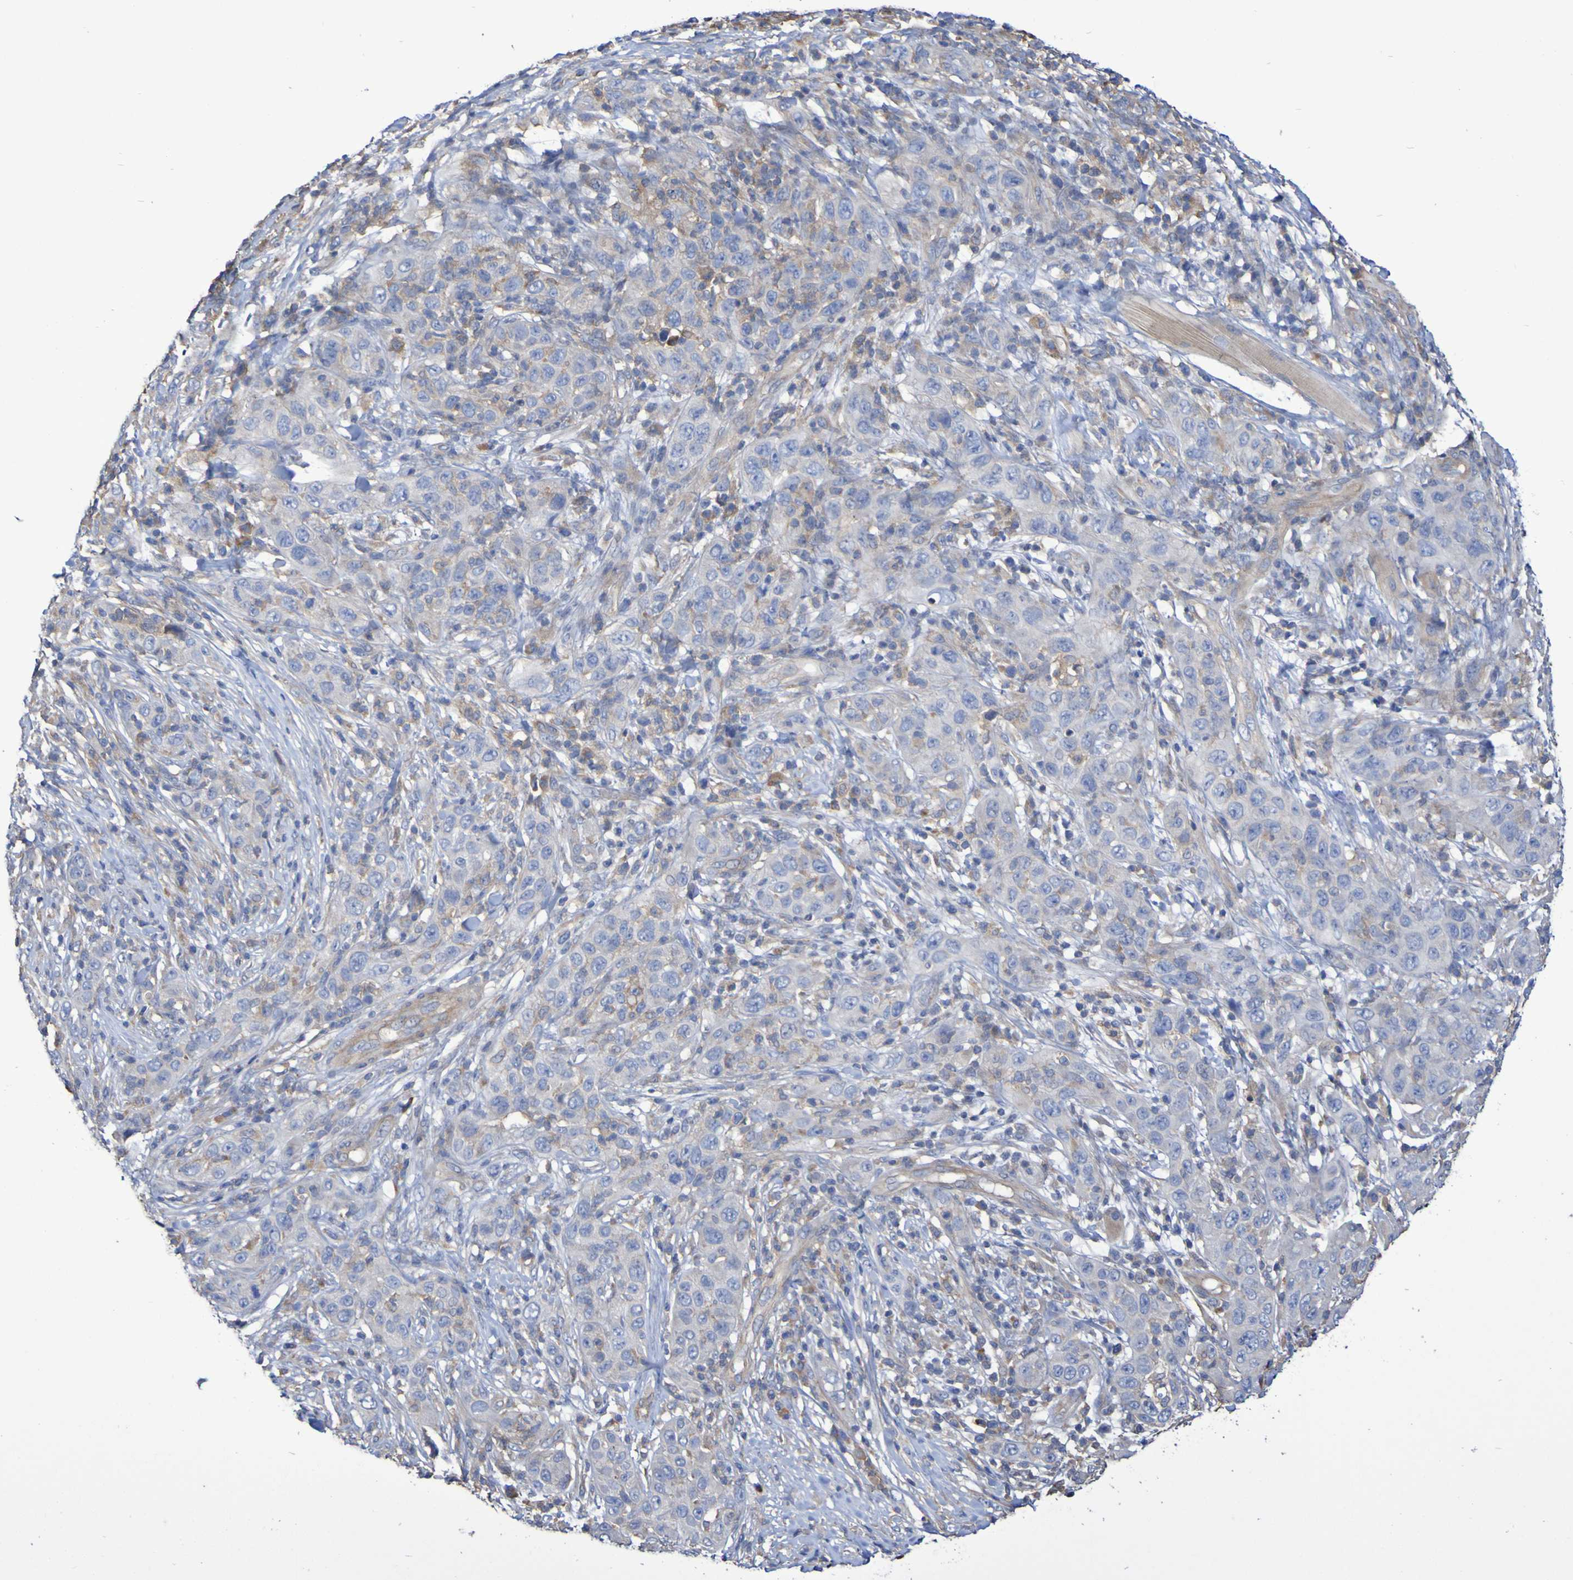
{"staining": {"intensity": "negative", "quantity": "none", "location": "none"}, "tissue": "skin cancer", "cell_type": "Tumor cells", "image_type": "cancer", "snomed": [{"axis": "morphology", "description": "Squamous cell carcinoma, NOS"}, {"axis": "topography", "description": "Skin"}], "caption": "Tumor cells show no significant protein positivity in squamous cell carcinoma (skin).", "gene": "SYNJ1", "patient": {"sex": "female", "age": 88}}